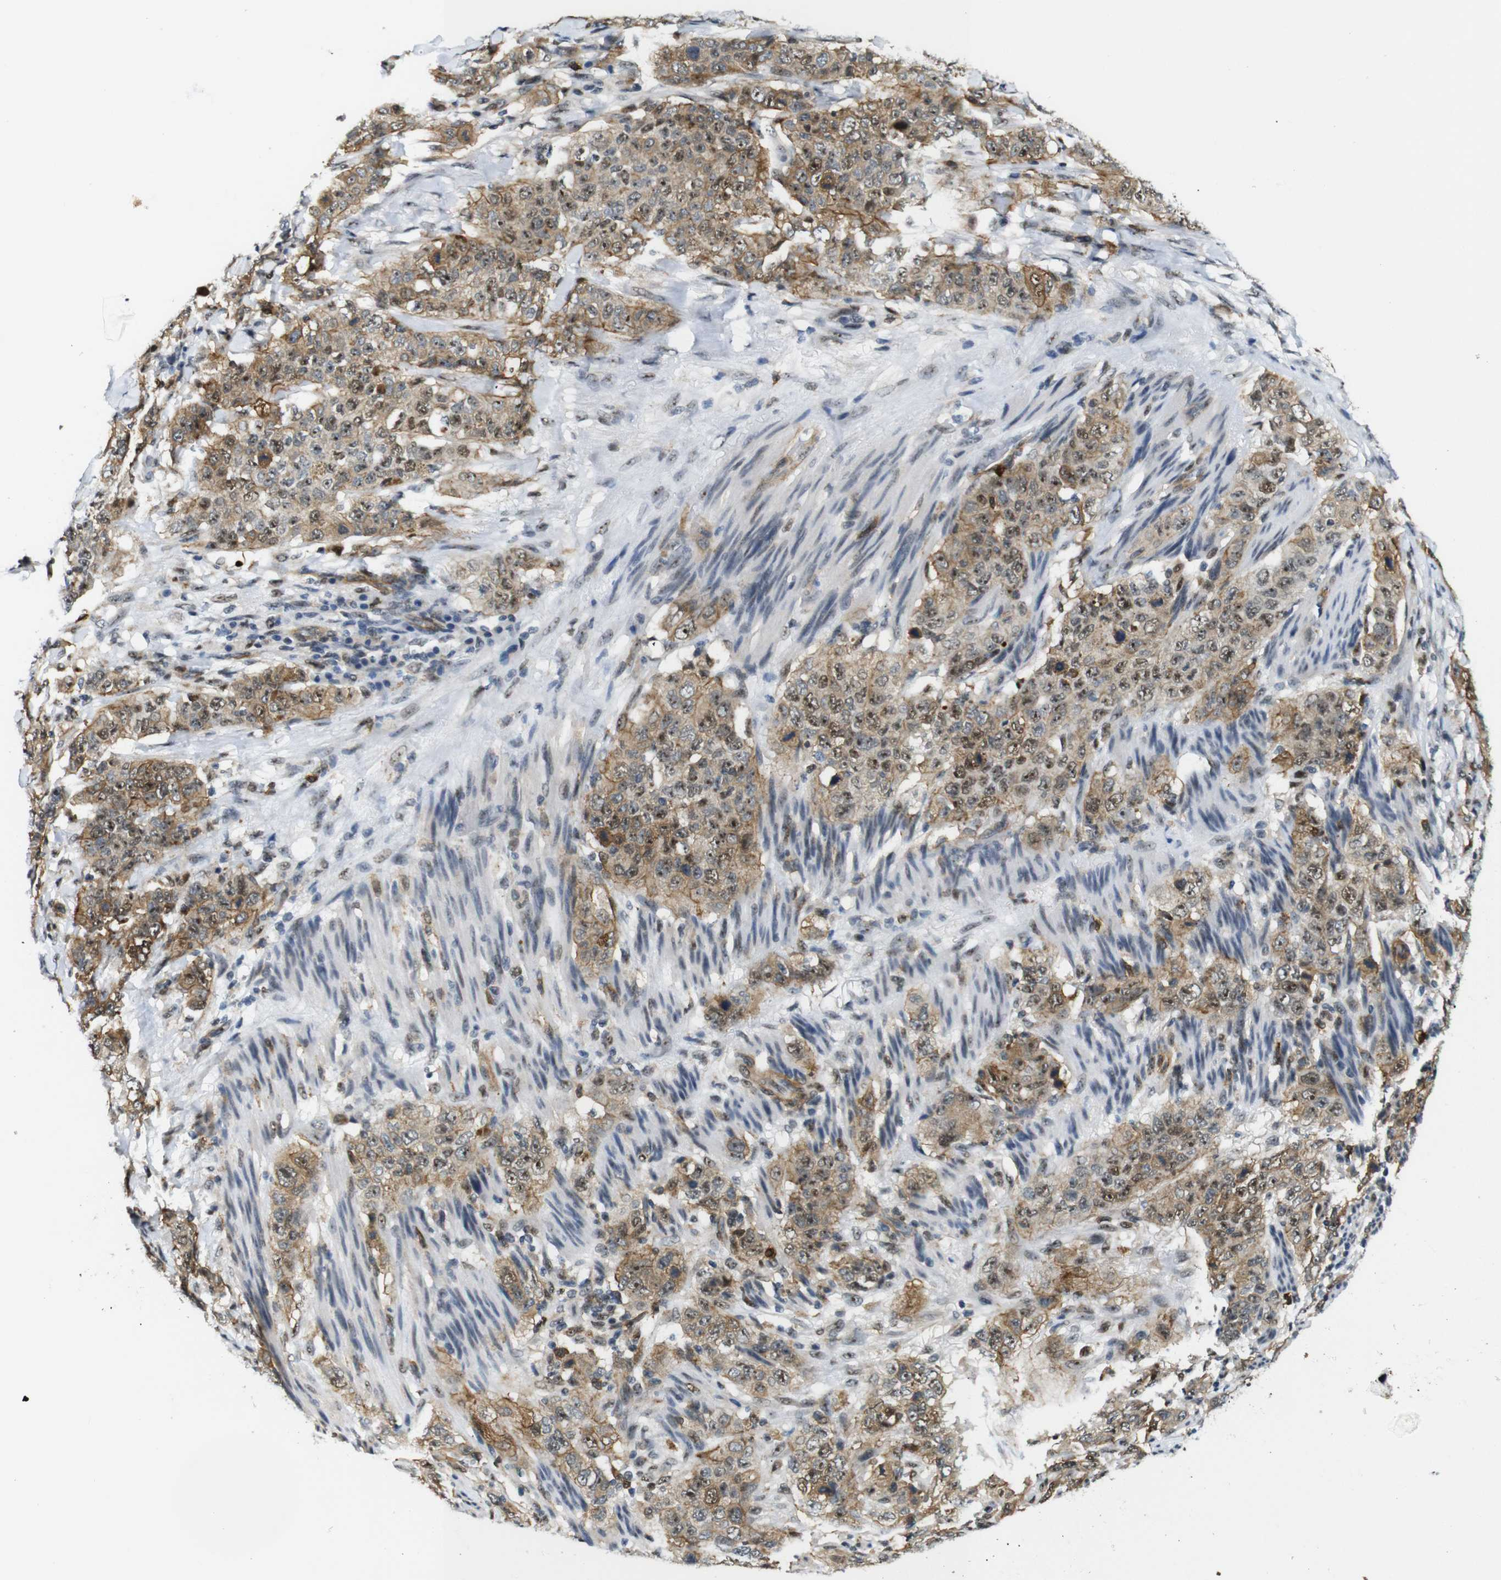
{"staining": {"intensity": "moderate", "quantity": "25%-75%", "location": "cytoplasmic/membranous,nuclear"}, "tissue": "stomach cancer", "cell_type": "Tumor cells", "image_type": "cancer", "snomed": [{"axis": "morphology", "description": "Adenocarcinoma, NOS"}, {"axis": "topography", "description": "Stomach"}], "caption": "The immunohistochemical stain shows moderate cytoplasmic/membranous and nuclear expression in tumor cells of stomach cancer (adenocarcinoma) tissue.", "gene": "PARN", "patient": {"sex": "male", "age": 48}}